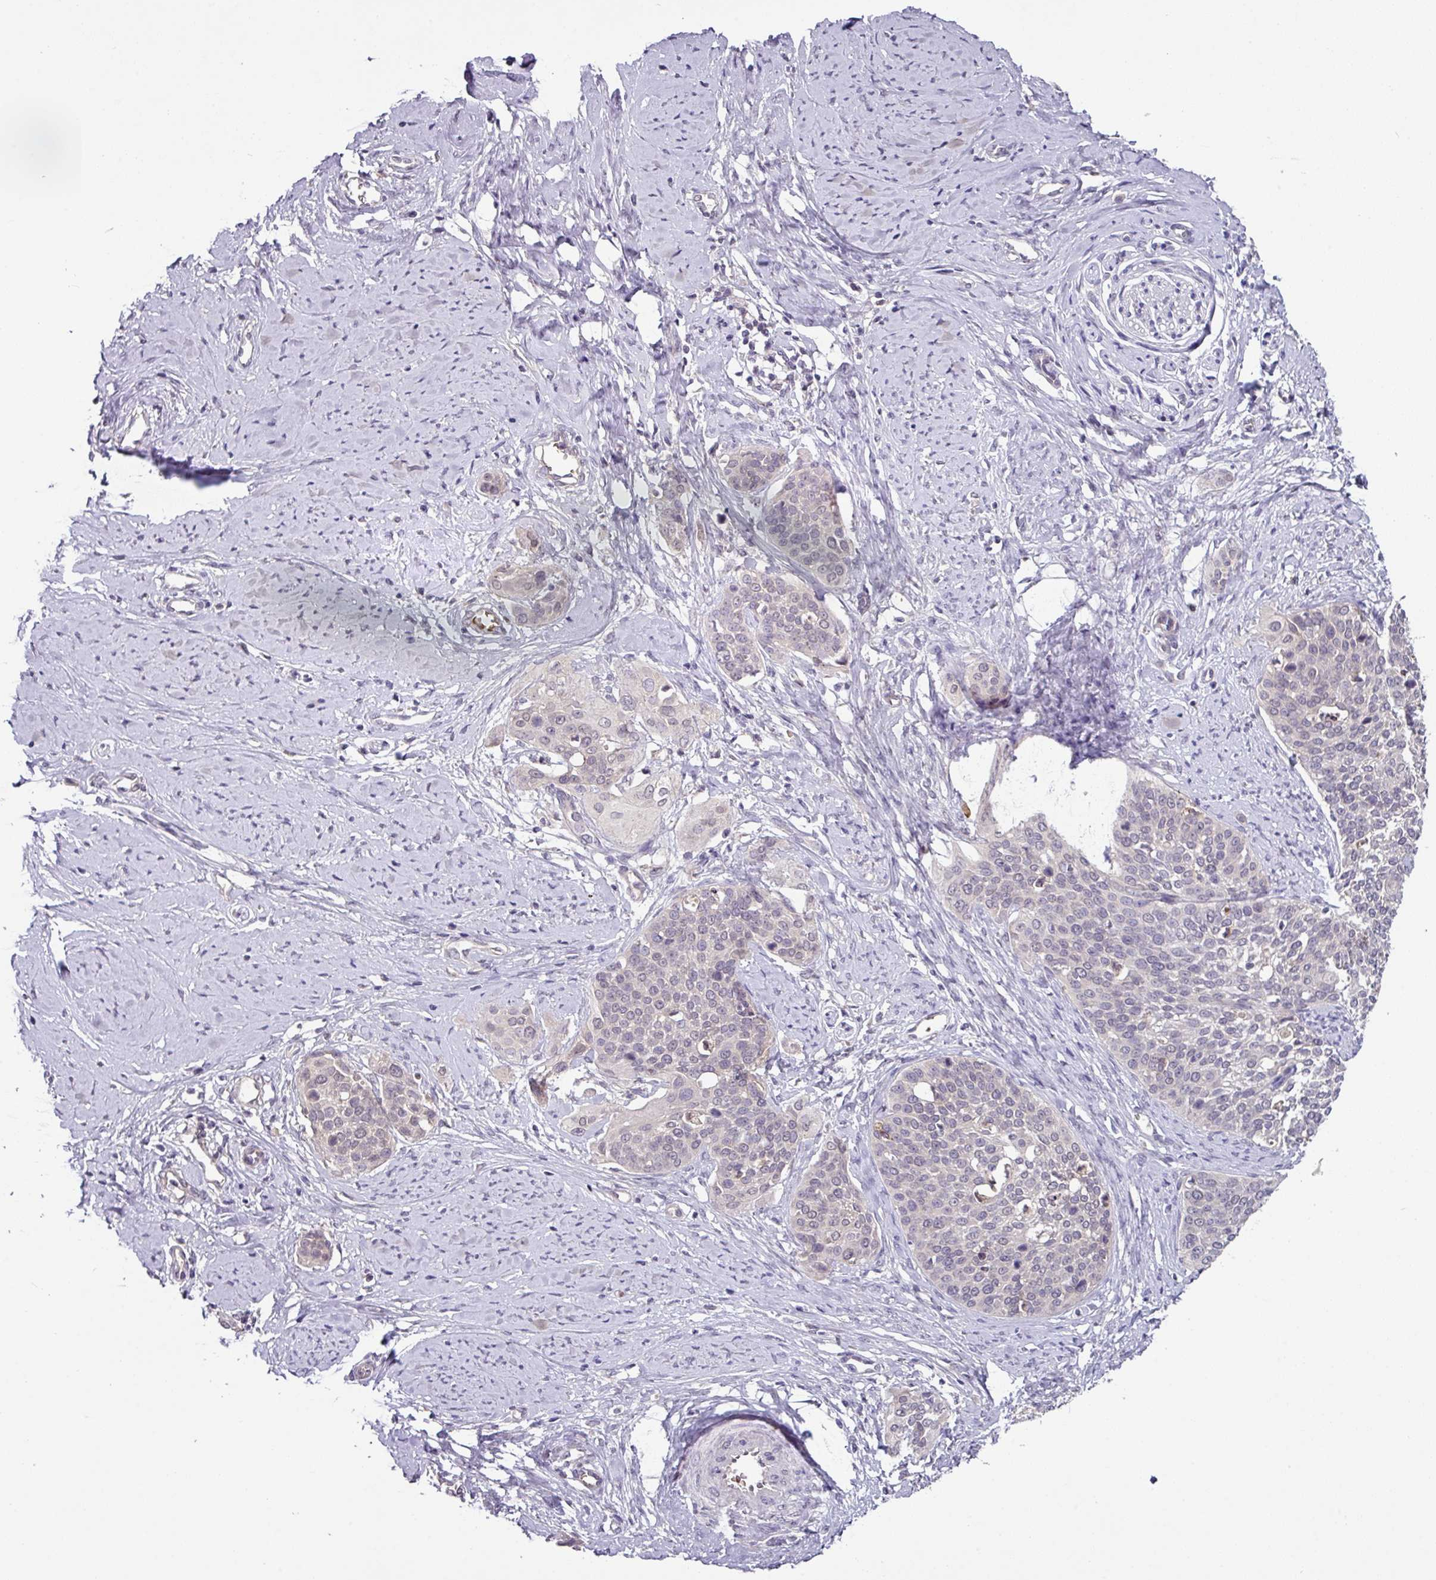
{"staining": {"intensity": "negative", "quantity": "none", "location": "none"}, "tissue": "cervical cancer", "cell_type": "Tumor cells", "image_type": "cancer", "snomed": [{"axis": "morphology", "description": "Squamous cell carcinoma, NOS"}, {"axis": "topography", "description": "Cervix"}], "caption": "Tumor cells are negative for brown protein staining in squamous cell carcinoma (cervical).", "gene": "SLC5A10", "patient": {"sex": "female", "age": 44}}